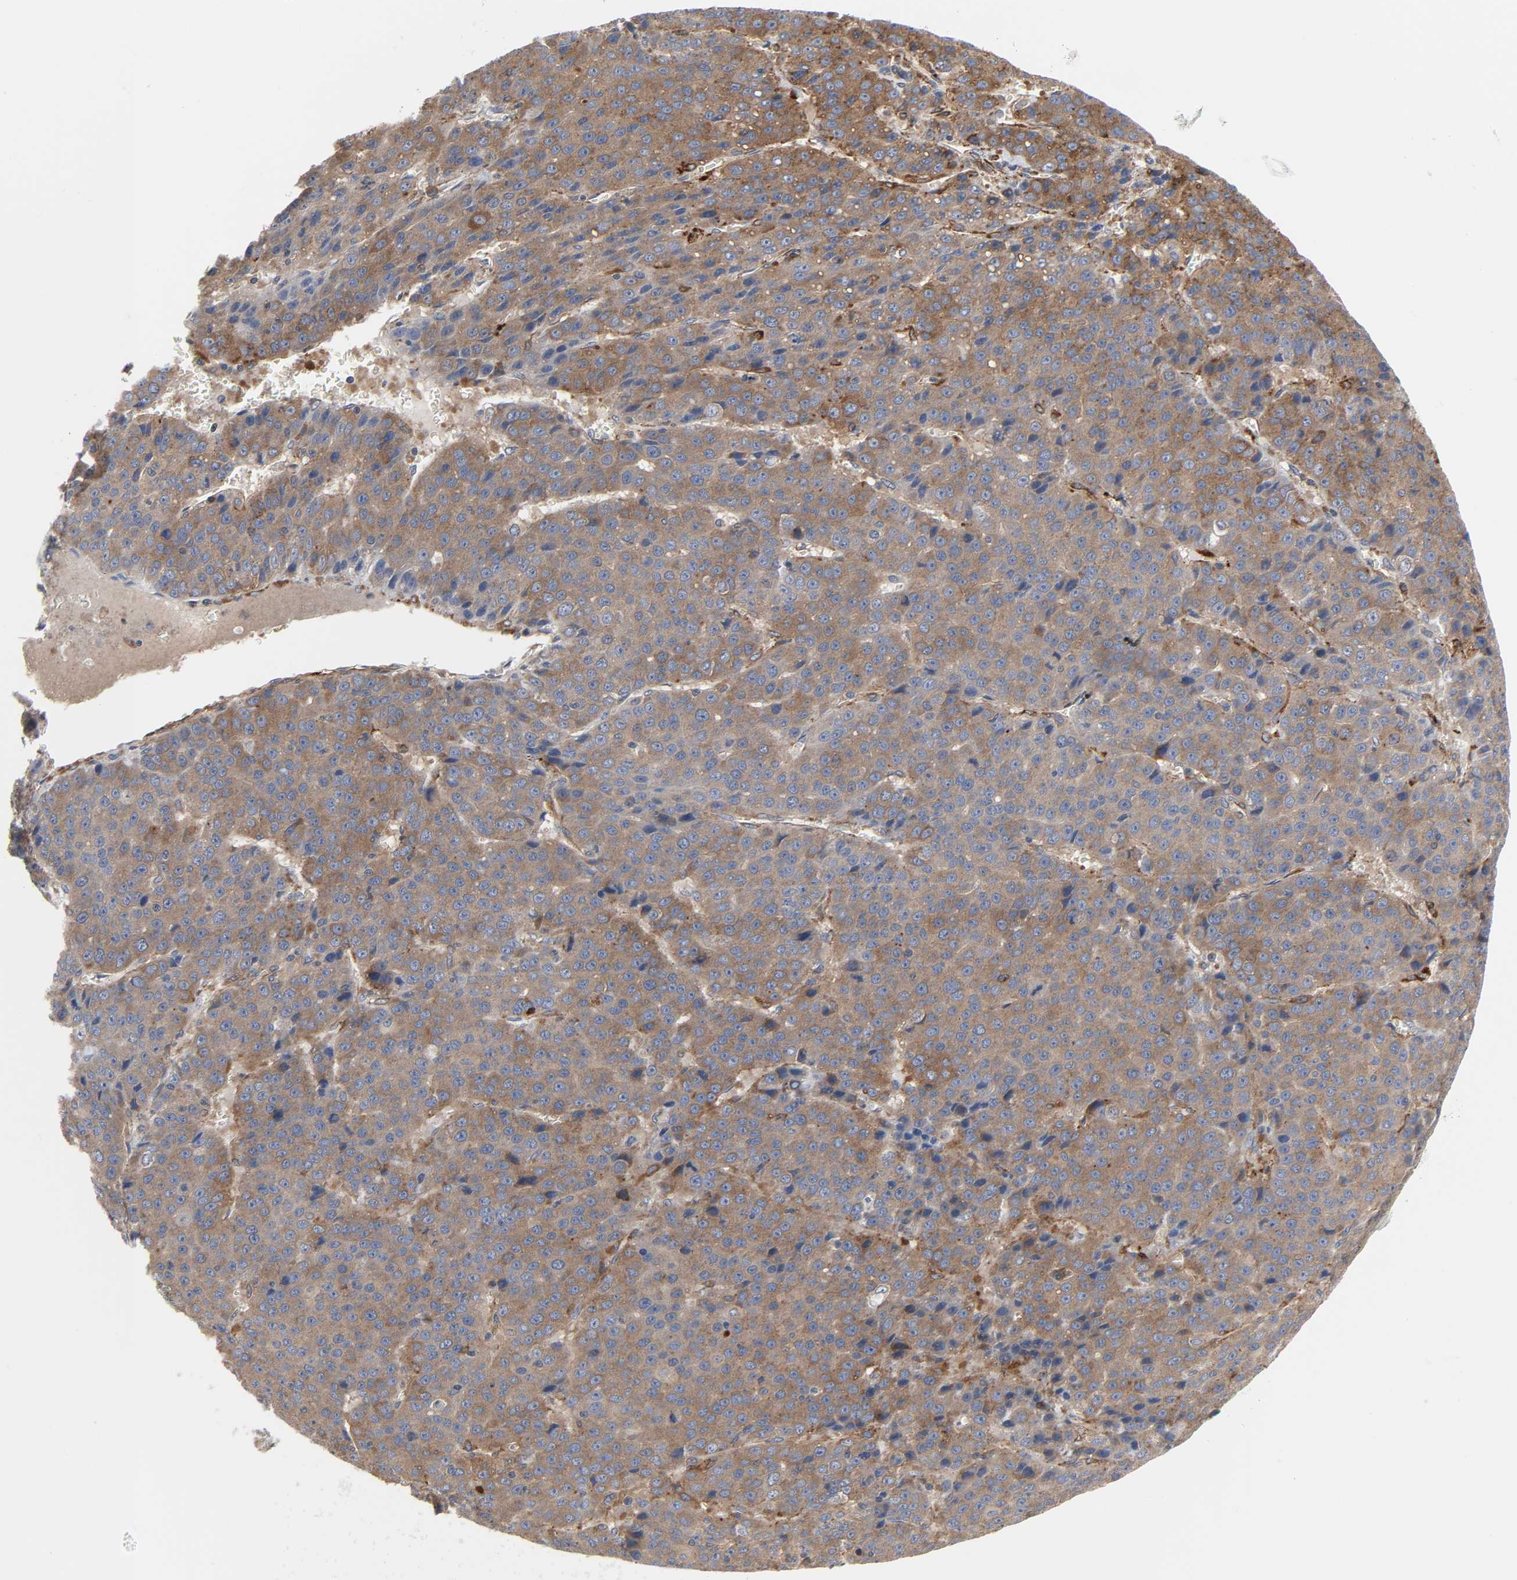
{"staining": {"intensity": "strong", "quantity": ">75%", "location": "cytoplasmic/membranous"}, "tissue": "liver cancer", "cell_type": "Tumor cells", "image_type": "cancer", "snomed": [{"axis": "morphology", "description": "Carcinoma, Hepatocellular, NOS"}, {"axis": "topography", "description": "Liver"}], "caption": "Immunohistochemistry (IHC) micrograph of neoplastic tissue: human liver hepatocellular carcinoma stained using IHC exhibits high levels of strong protein expression localized specifically in the cytoplasmic/membranous of tumor cells, appearing as a cytoplasmic/membranous brown color.", "gene": "ARHGAP1", "patient": {"sex": "female", "age": 53}}